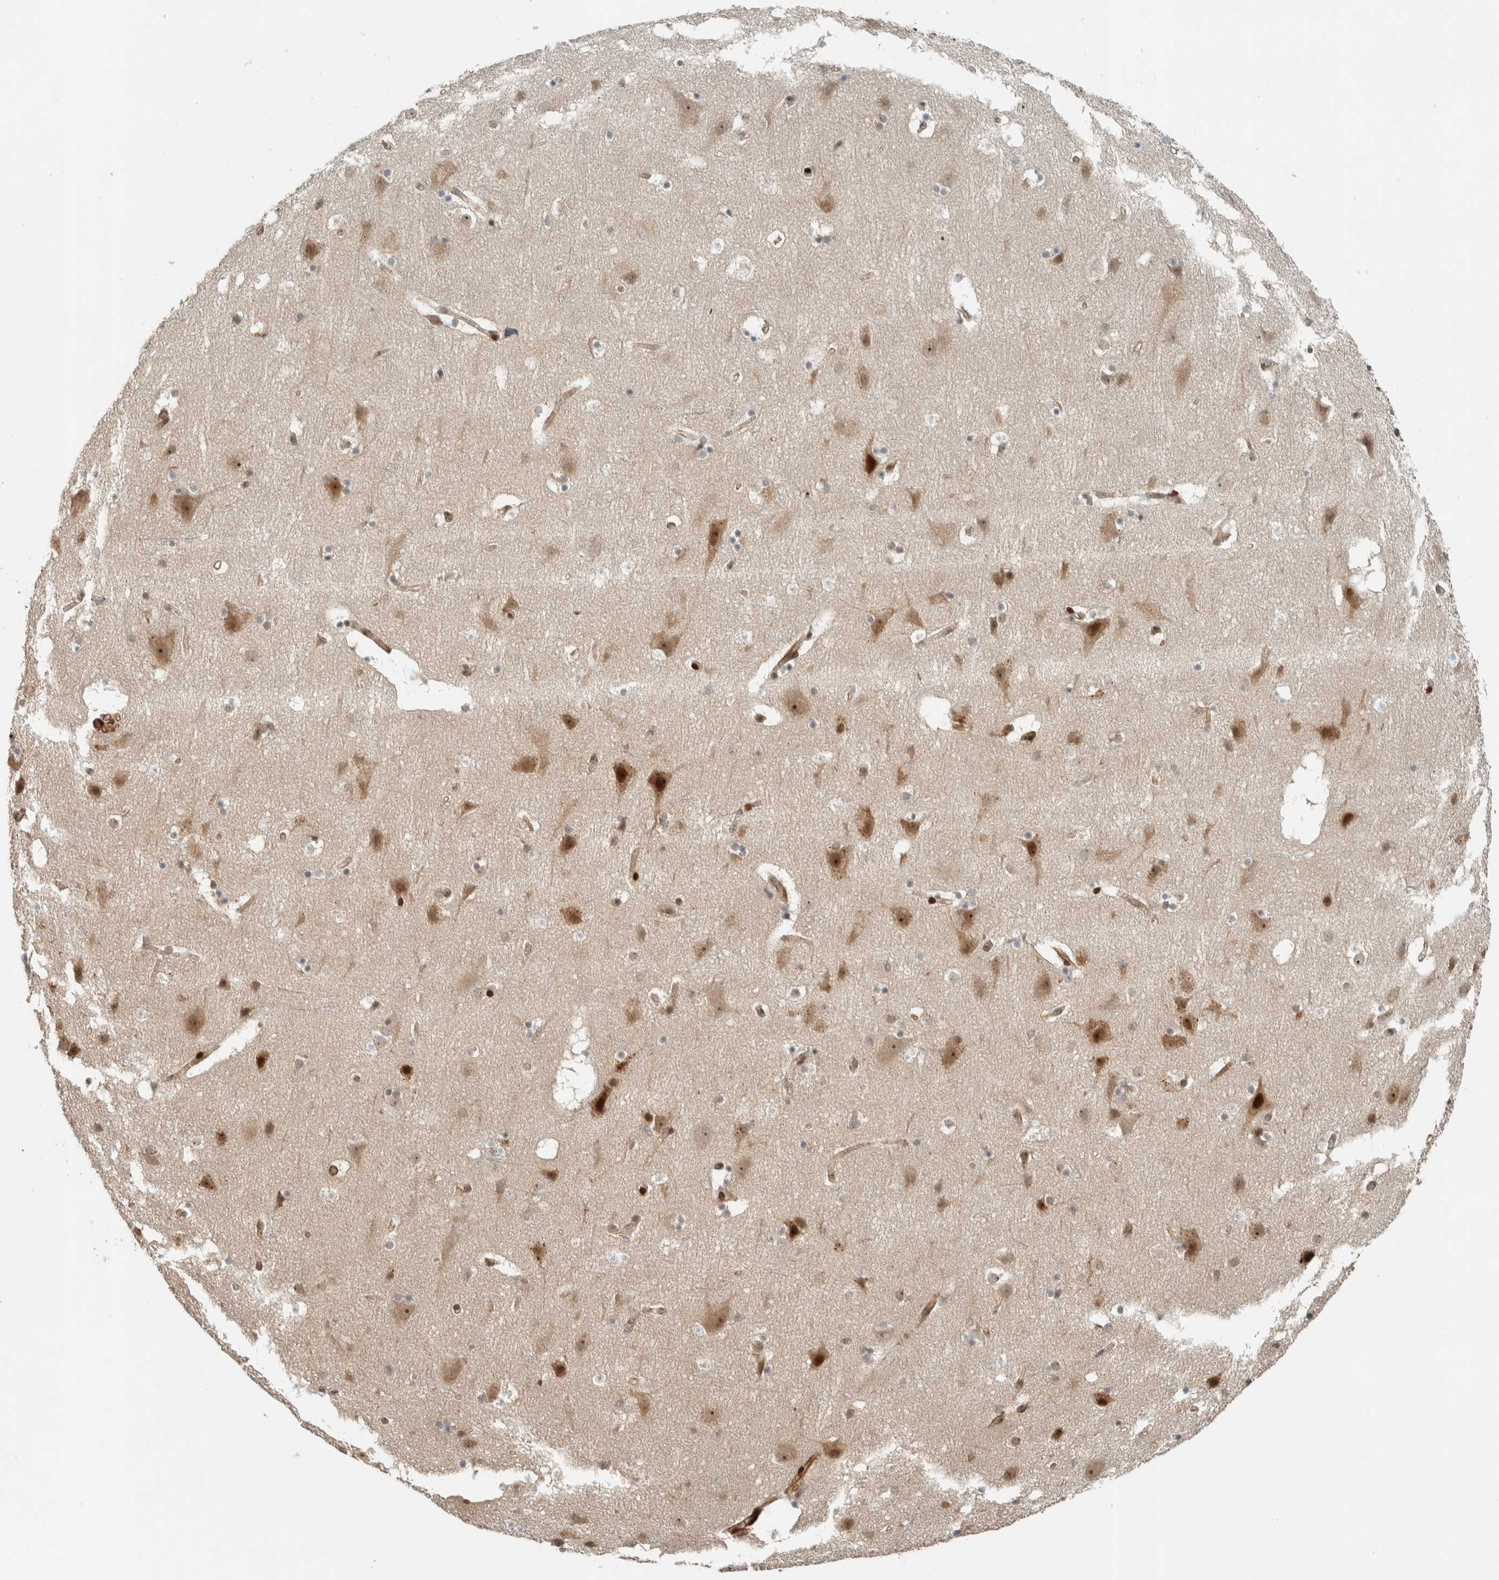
{"staining": {"intensity": "weak", "quantity": ">75%", "location": "cytoplasmic/membranous,nuclear"}, "tissue": "cerebral cortex", "cell_type": "Endothelial cells", "image_type": "normal", "snomed": [{"axis": "morphology", "description": "Normal tissue, NOS"}, {"axis": "topography", "description": "Cerebral cortex"}], "caption": "An IHC photomicrograph of benign tissue is shown. Protein staining in brown highlights weak cytoplasmic/membranous,nuclear positivity in cerebral cortex within endothelial cells. Using DAB (3,3'-diaminobenzidine) (brown) and hematoxylin (blue) stains, captured at high magnification using brightfield microscopy.", "gene": "STXBP4", "patient": {"sex": "male", "age": 45}}